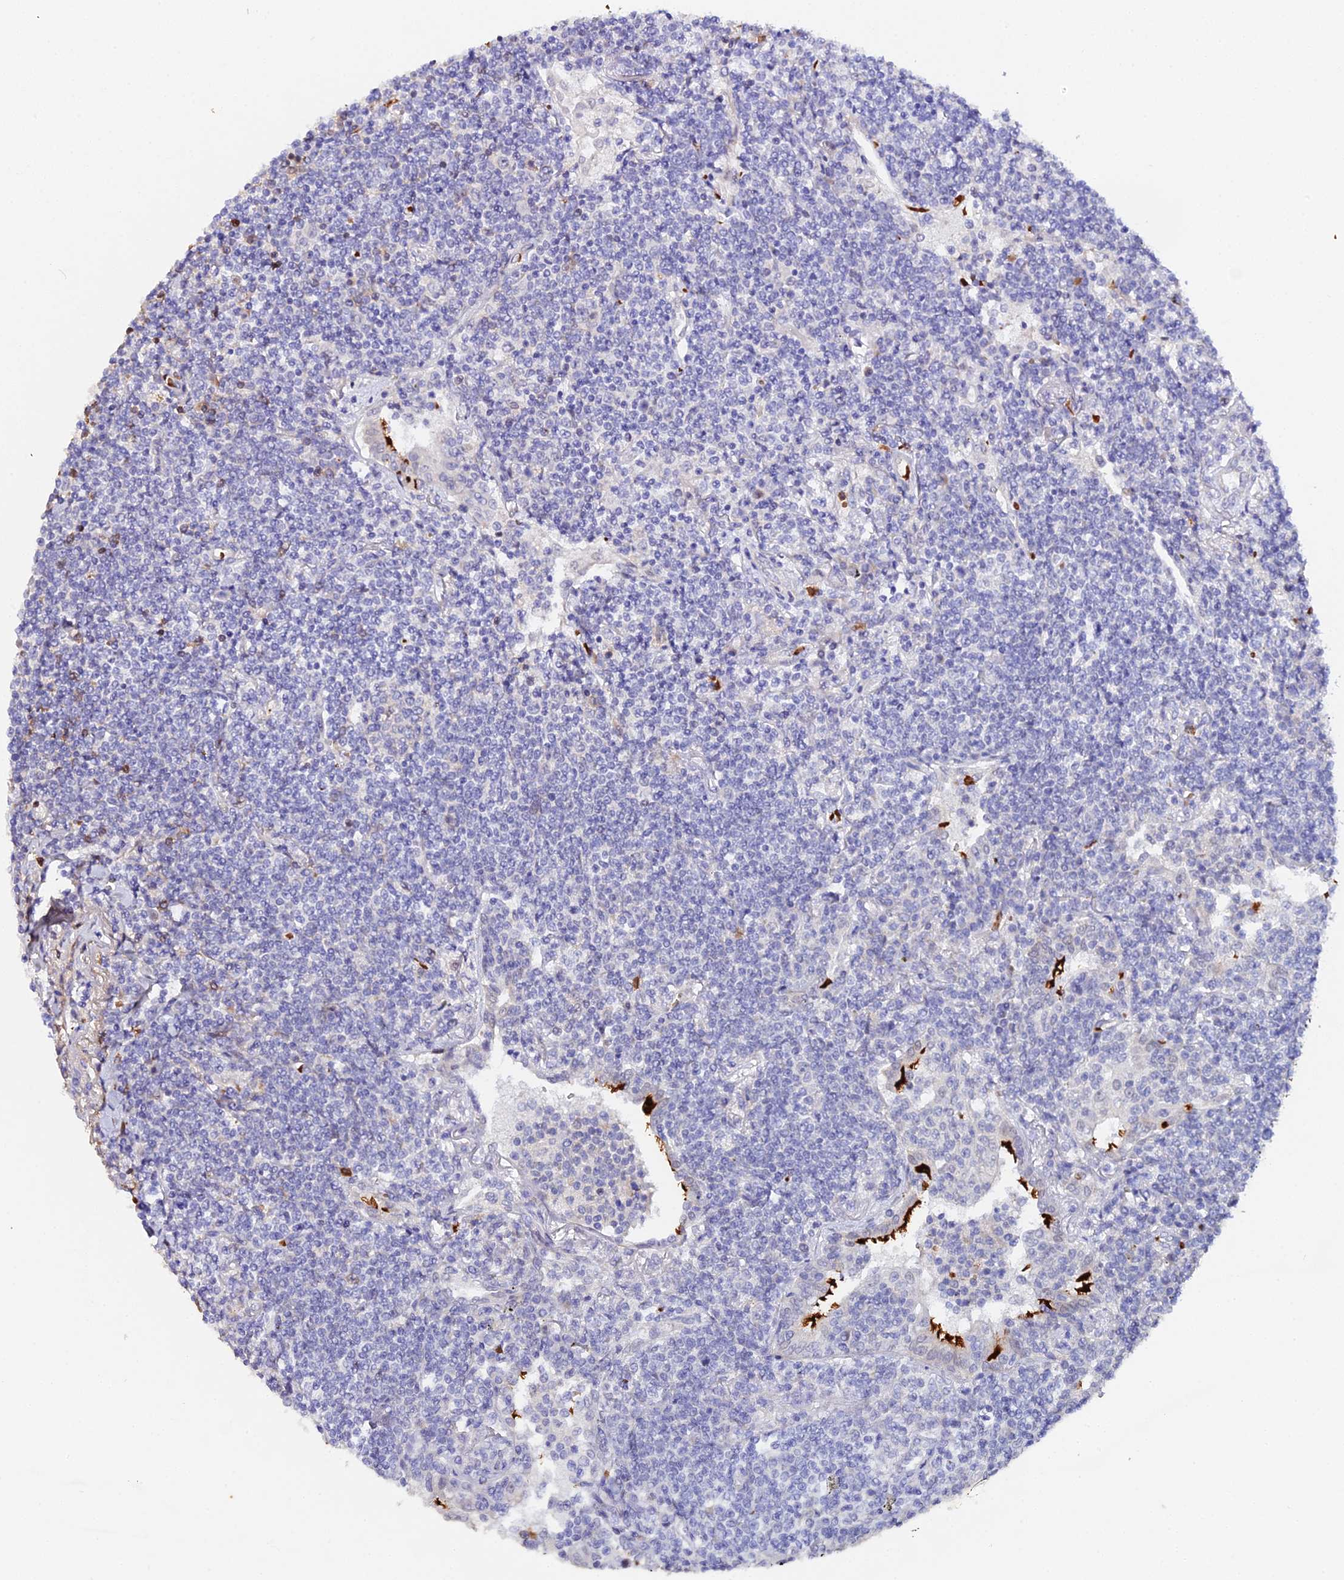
{"staining": {"intensity": "negative", "quantity": "none", "location": "none"}, "tissue": "lymphoma", "cell_type": "Tumor cells", "image_type": "cancer", "snomed": [{"axis": "morphology", "description": "Malignant lymphoma, non-Hodgkin's type, Low grade"}, {"axis": "topography", "description": "Lung"}], "caption": "This is an immunohistochemistry image of malignant lymphoma, non-Hodgkin's type (low-grade). There is no positivity in tumor cells.", "gene": "CFAP45", "patient": {"sex": "female", "age": 71}}